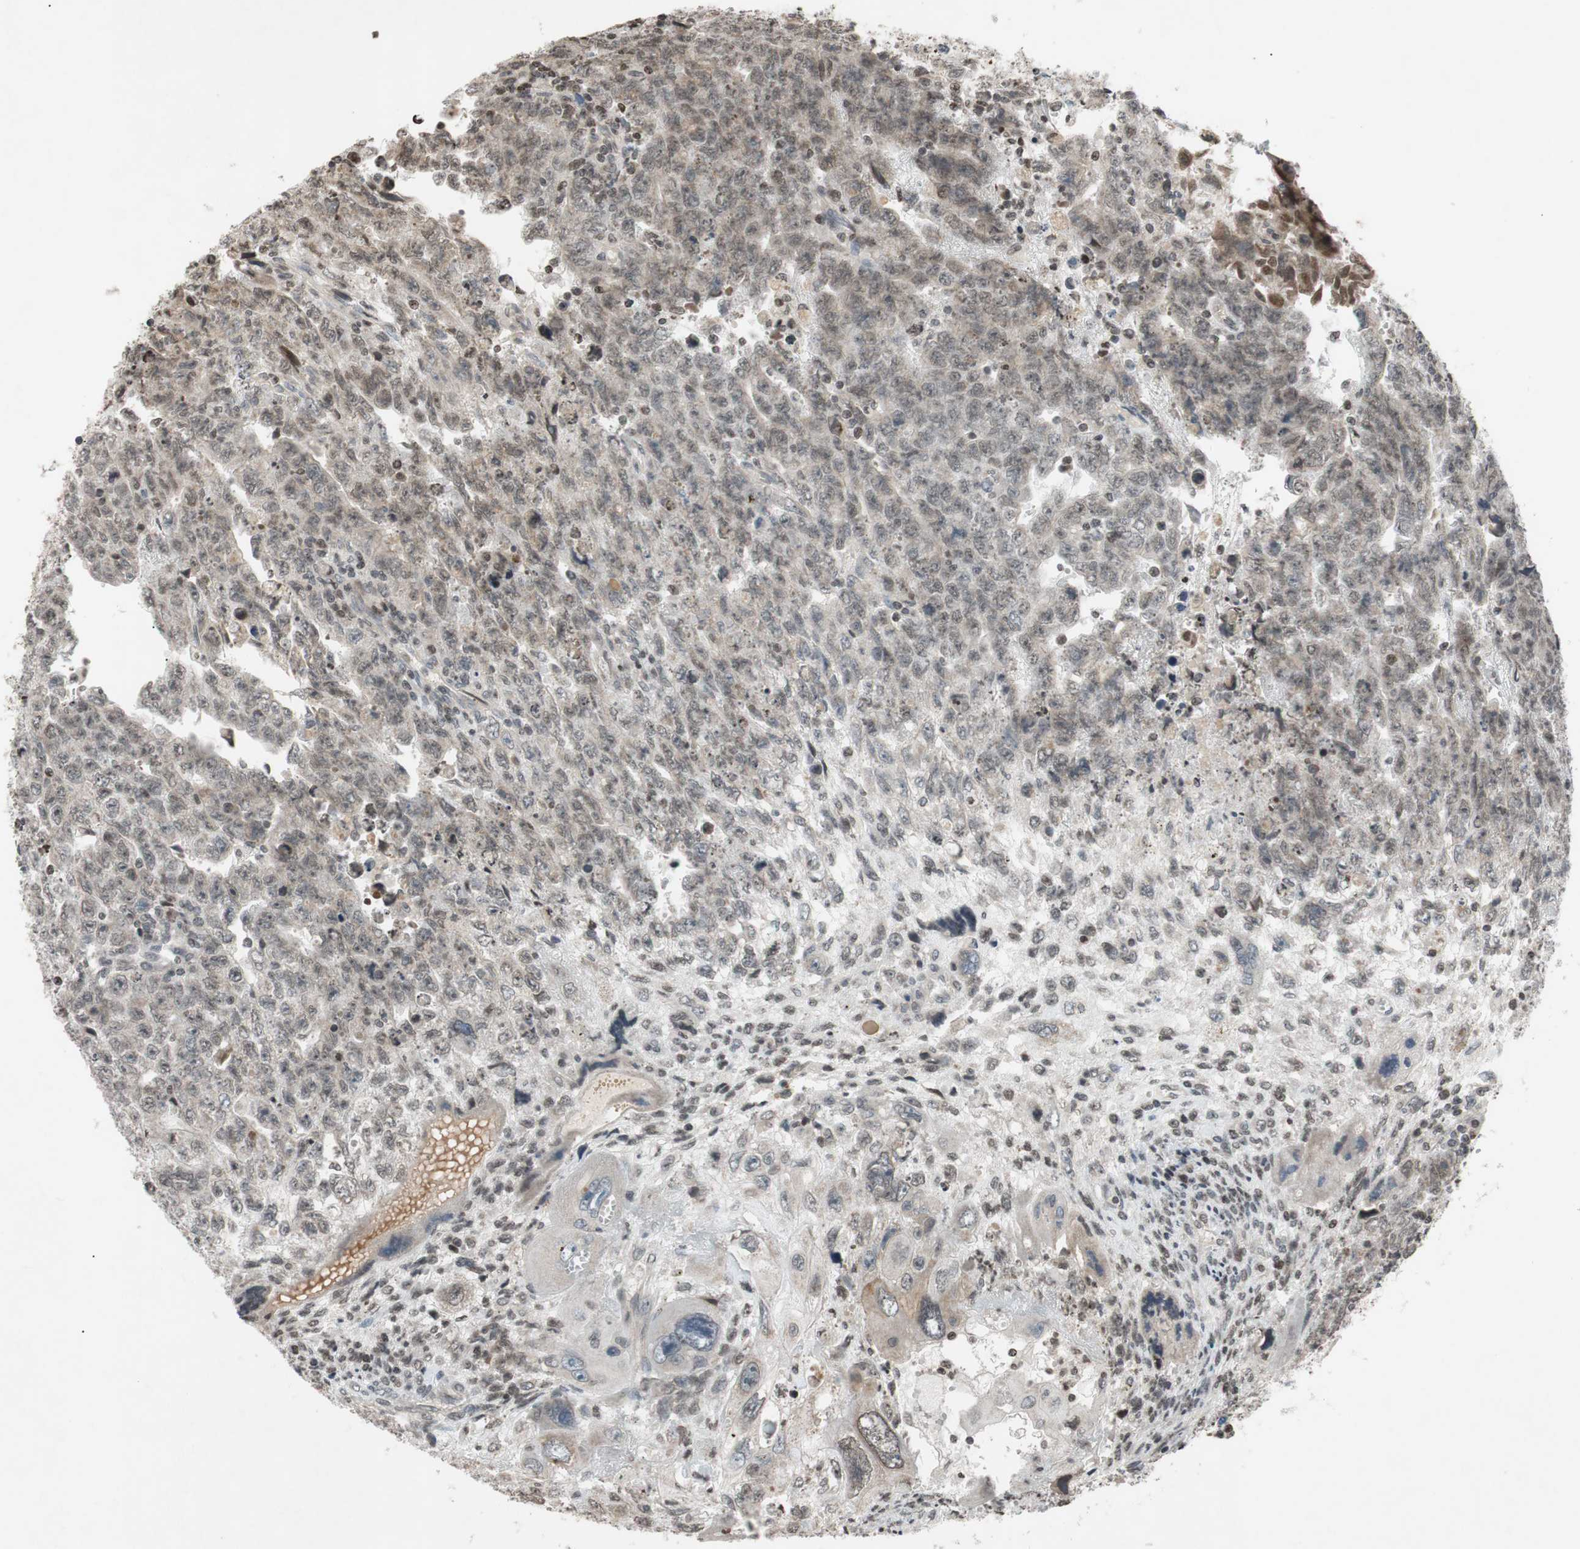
{"staining": {"intensity": "weak", "quantity": "25%-75%", "location": "cytoplasmic/membranous,nuclear"}, "tissue": "testis cancer", "cell_type": "Tumor cells", "image_type": "cancer", "snomed": [{"axis": "morphology", "description": "Carcinoma, Embryonal, NOS"}, {"axis": "topography", "description": "Testis"}], "caption": "Weak cytoplasmic/membranous and nuclear expression for a protein is identified in about 25%-75% of tumor cells of testis cancer using immunohistochemistry (IHC).", "gene": "MCM6", "patient": {"sex": "male", "age": 28}}